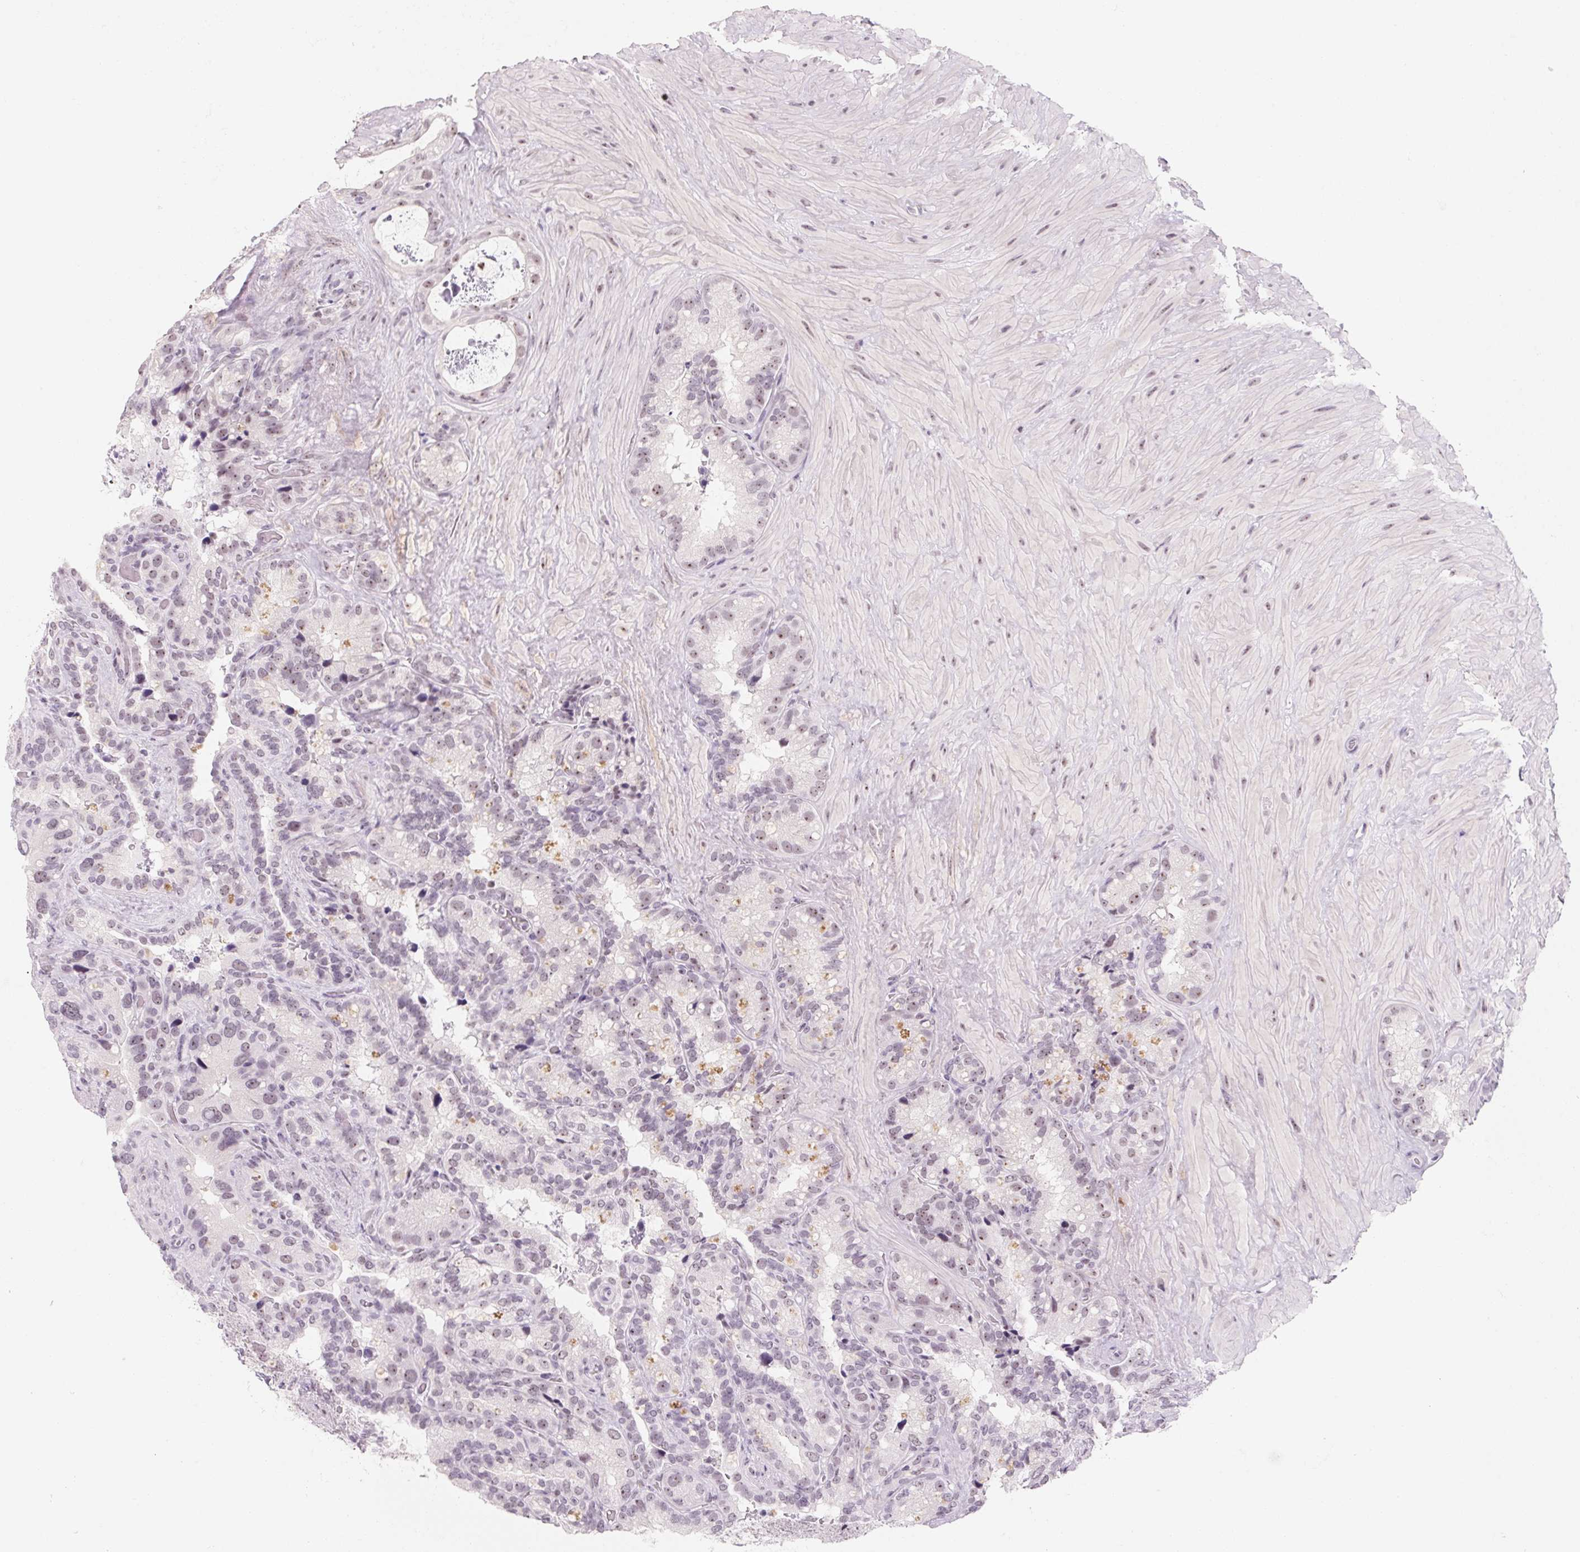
{"staining": {"intensity": "negative", "quantity": "none", "location": "none"}, "tissue": "seminal vesicle", "cell_type": "Glandular cells", "image_type": "normal", "snomed": [{"axis": "morphology", "description": "Normal tissue, NOS"}, {"axis": "topography", "description": "Seminal veicle"}], "caption": "There is no significant positivity in glandular cells of seminal vesicle.", "gene": "ZIC4", "patient": {"sex": "male", "age": 60}}